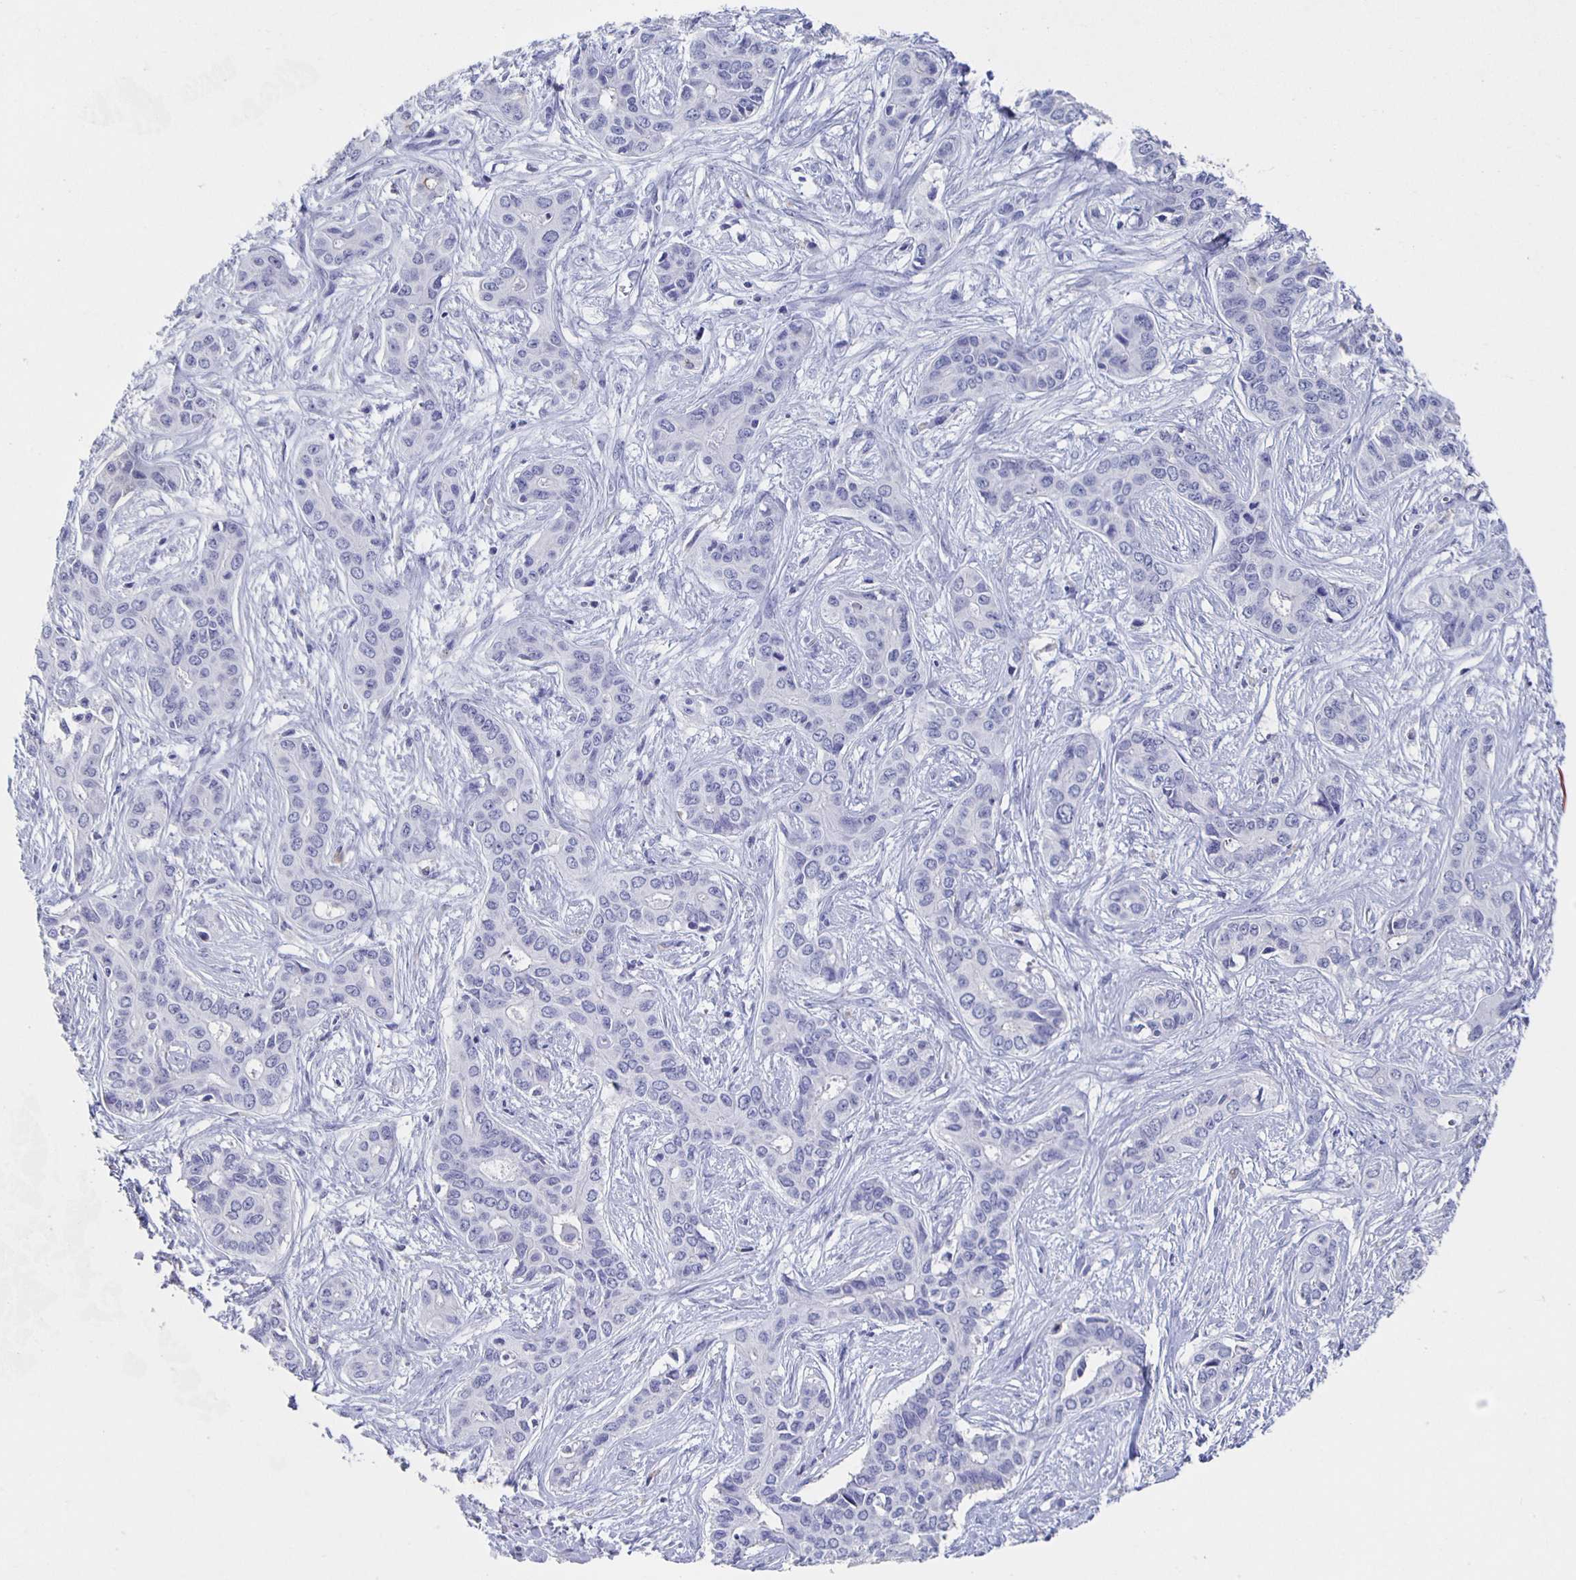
{"staining": {"intensity": "negative", "quantity": "none", "location": "none"}, "tissue": "liver cancer", "cell_type": "Tumor cells", "image_type": "cancer", "snomed": [{"axis": "morphology", "description": "Cholangiocarcinoma"}, {"axis": "topography", "description": "Liver"}], "caption": "Tumor cells are negative for brown protein staining in liver cancer (cholangiocarcinoma).", "gene": "SLC34A2", "patient": {"sex": "female", "age": 65}}